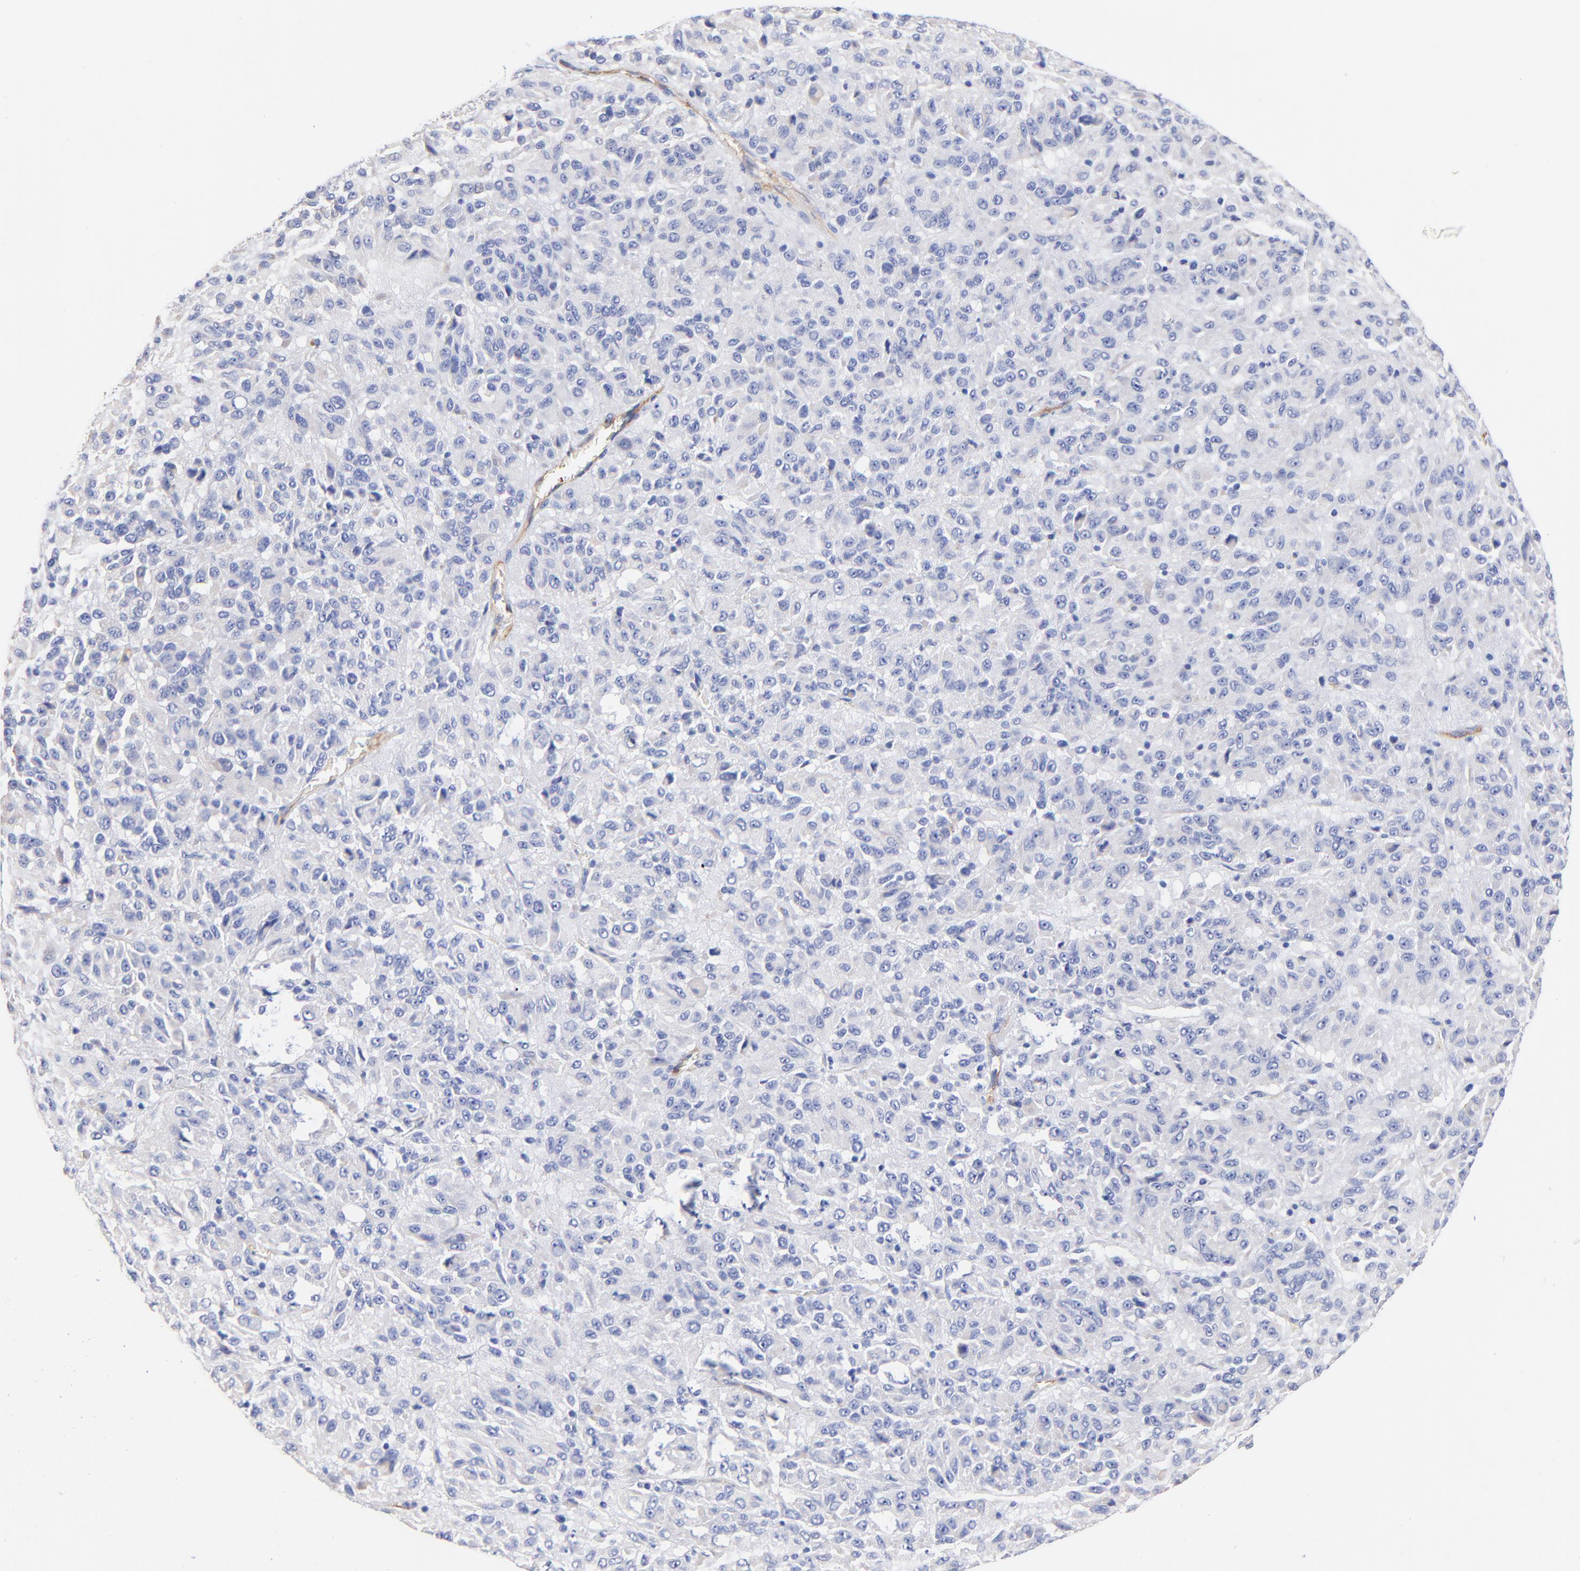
{"staining": {"intensity": "negative", "quantity": "none", "location": "none"}, "tissue": "melanoma", "cell_type": "Tumor cells", "image_type": "cancer", "snomed": [{"axis": "morphology", "description": "Malignant melanoma, Metastatic site"}, {"axis": "topography", "description": "Lung"}], "caption": "This histopathology image is of melanoma stained with IHC to label a protein in brown with the nuclei are counter-stained blue. There is no expression in tumor cells.", "gene": "SLC44A2", "patient": {"sex": "male", "age": 64}}